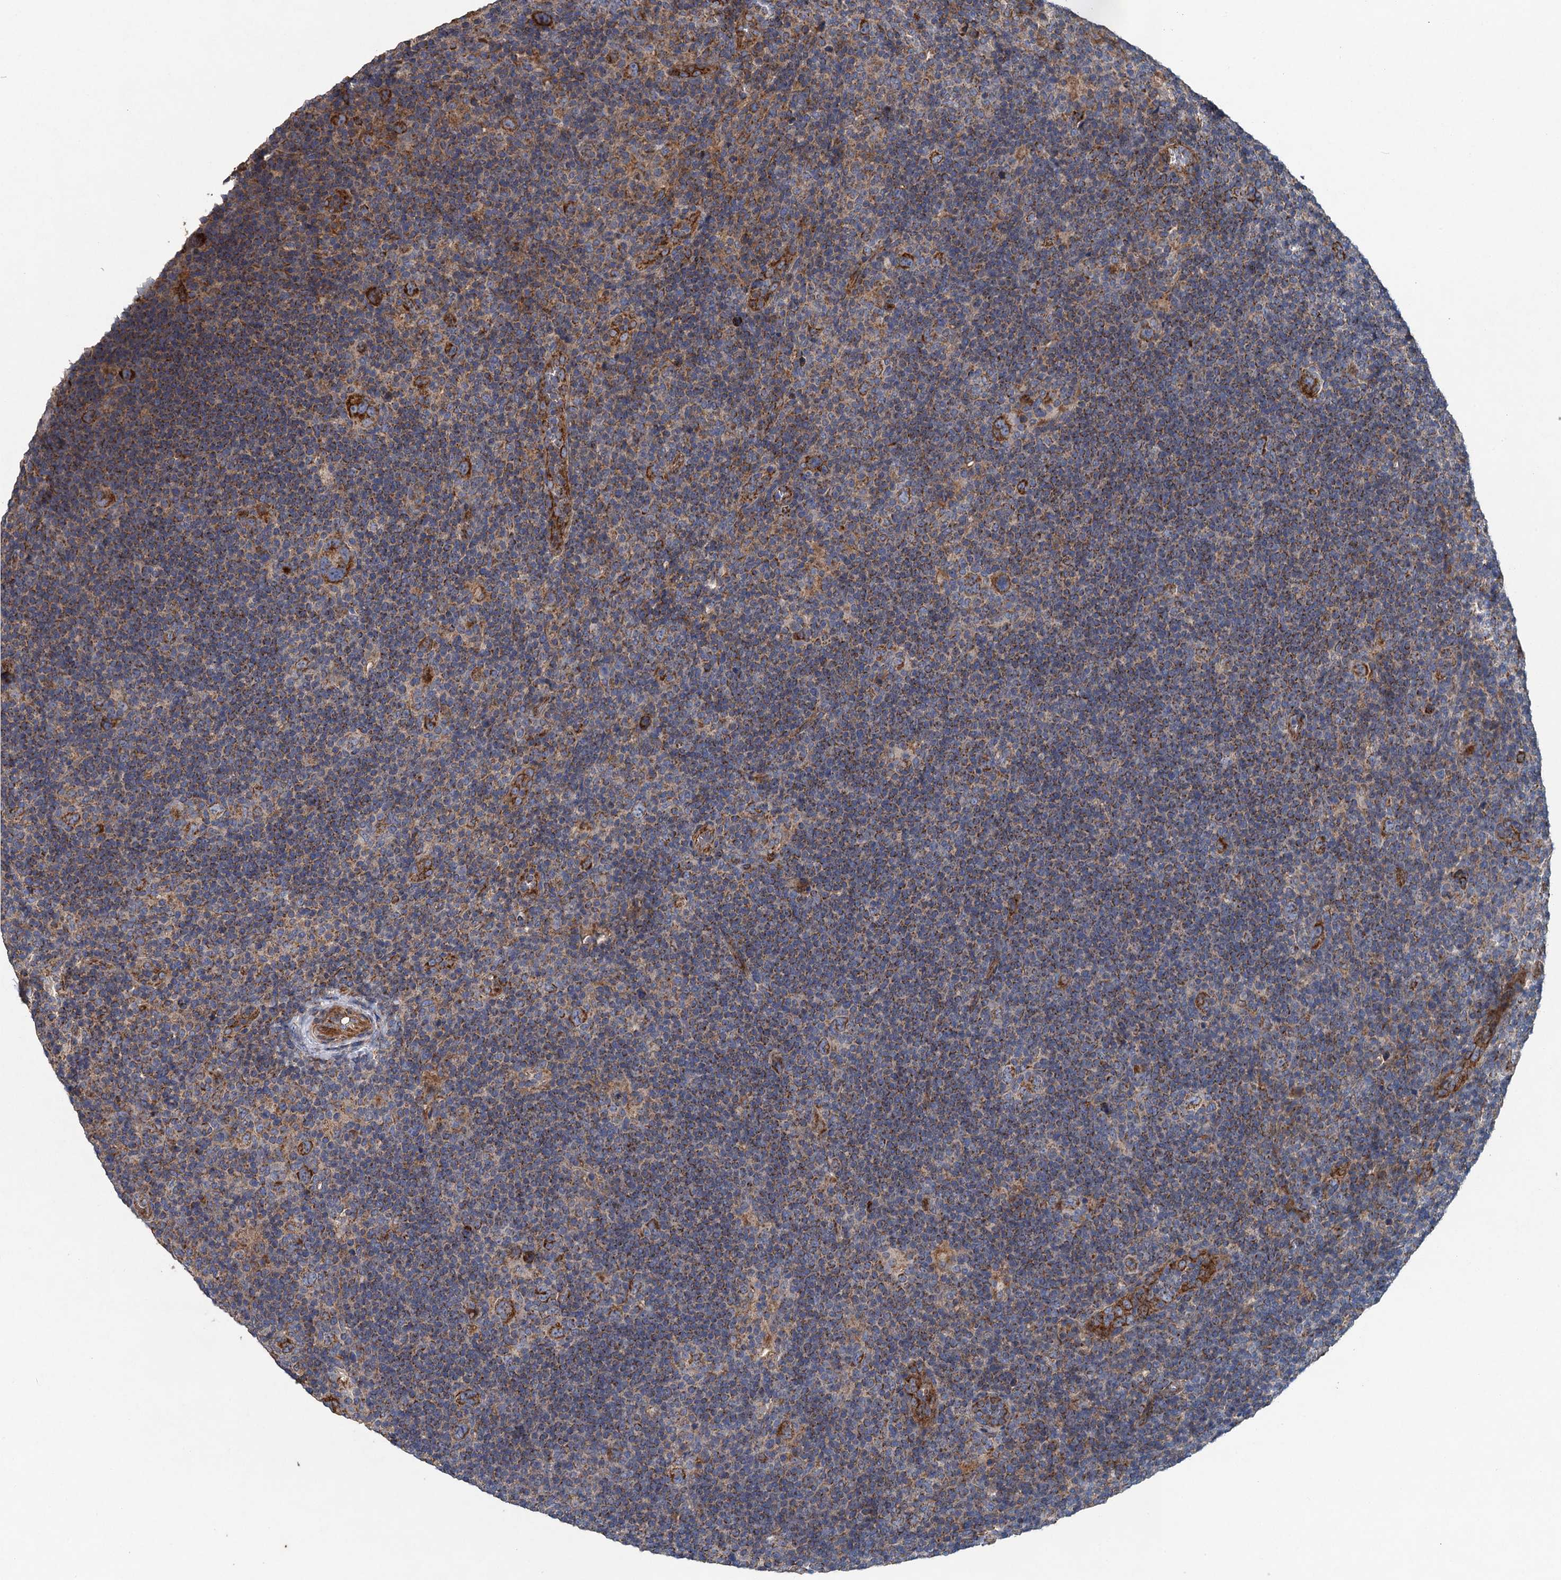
{"staining": {"intensity": "strong", "quantity": "25%-75%", "location": "cytoplasmic/membranous"}, "tissue": "lymphoma", "cell_type": "Tumor cells", "image_type": "cancer", "snomed": [{"axis": "morphology", "description": "Hodgkin's disease, NOS"}, {"axis": "topography", "description": "Lymph node"}], "caption": "IHC histopathology image of lymphoma stained for a protein (brown), which shows high levels of strong cytoplasmic/membranous expression in approximately 25%-75% of tumor cells.", "gene": "BCS1L", "patient": {"sex": "female", "age": 57}}